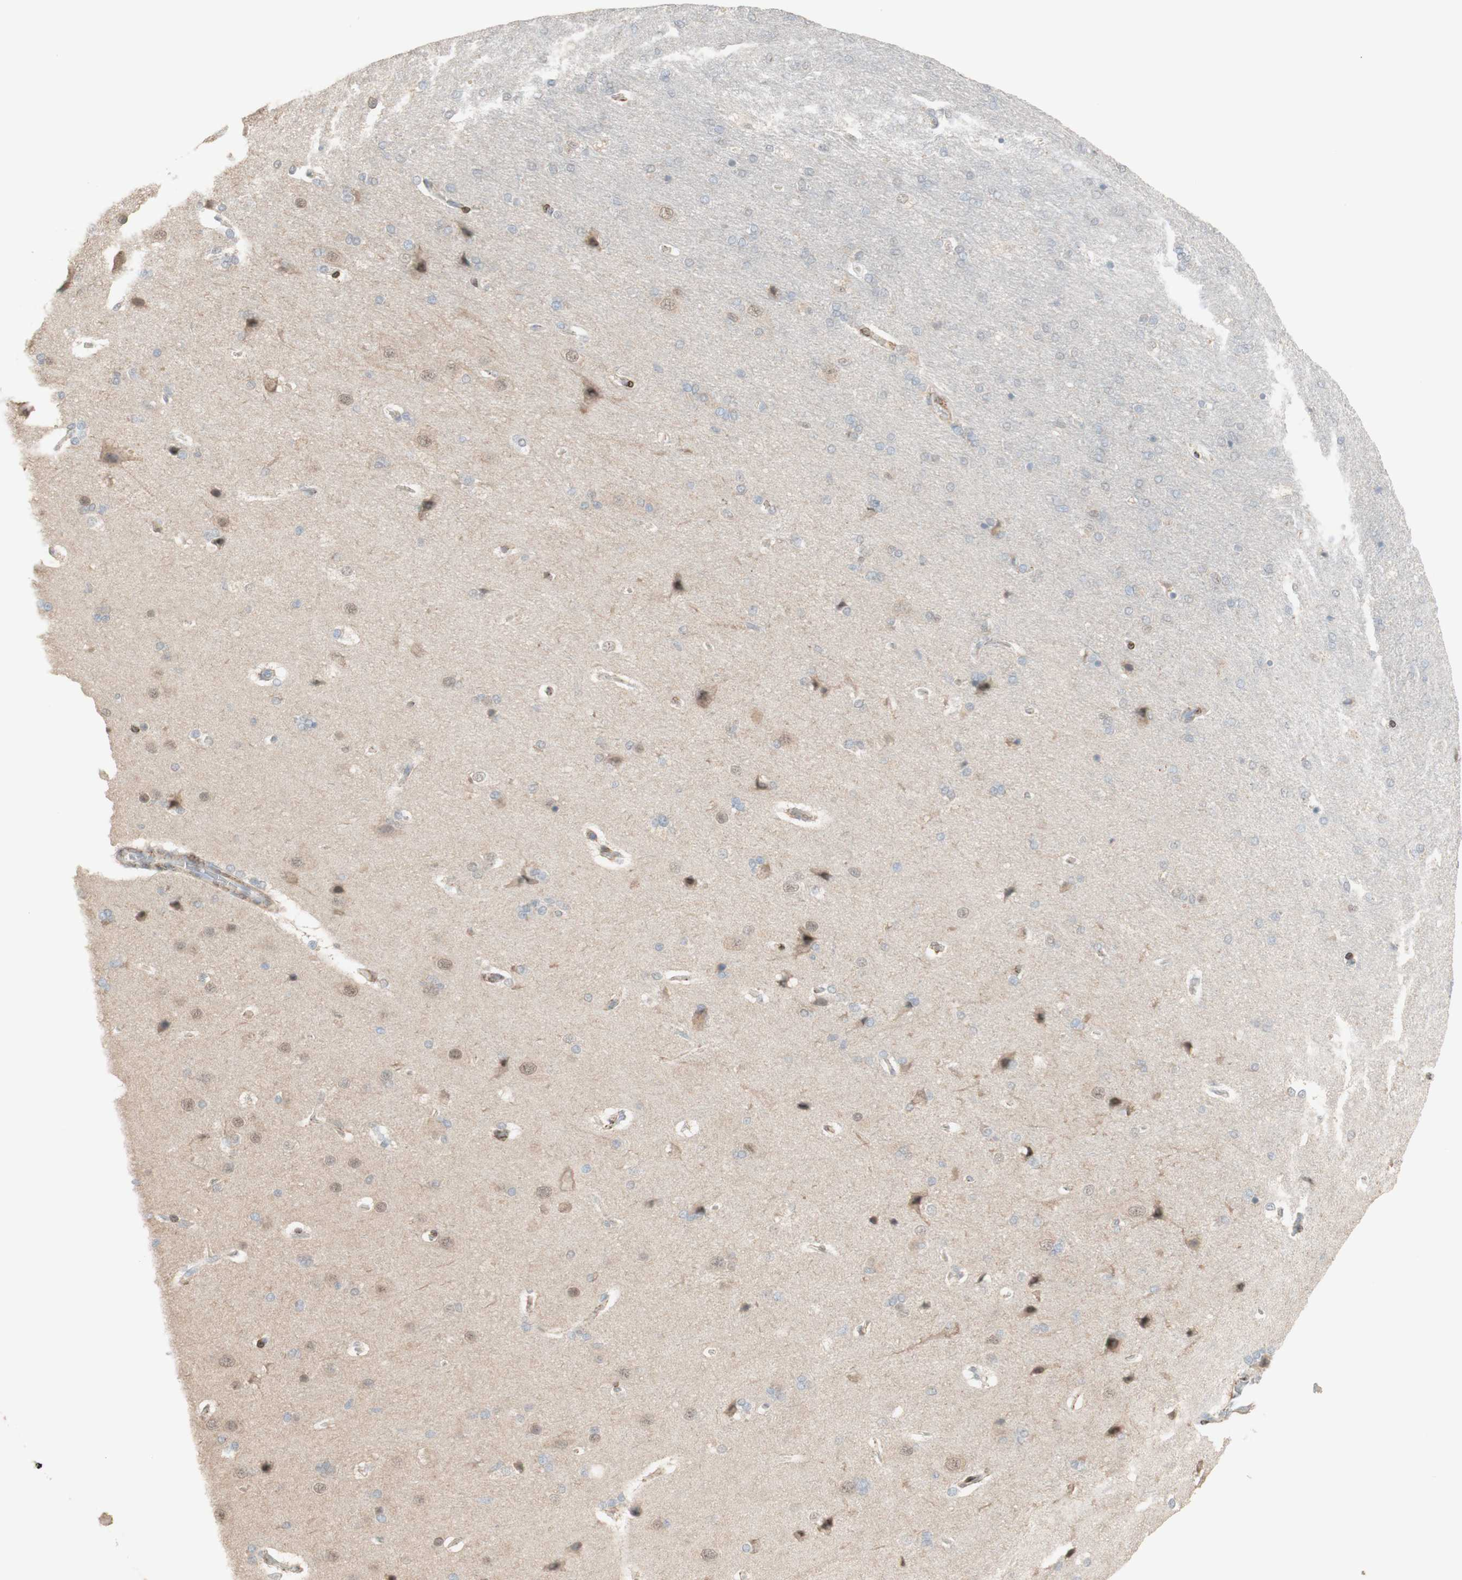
{"staining": {"intensity": "weak", "quantity": "<25%", "location": "cytoplasmic/membranous"}, "tissue": "cerebral cortex", "cell_type": "Endothelial cells", "image_type": "normal", "snomed": [{"axis": "morphology", "description": "Normal tissue, NOS"}, {"axis": "topography", "description": "Cerebral cortex"}], "caption": "This histopathology image is of normal cerebral cortex stained with immunohistochemistry (IHC) to label a protein in brown with the nuclei are counter-stained blue. There is no expression in endothelial cells.", "gene": "MUC3A", "patient": {"sex": "male", "age": 62}}